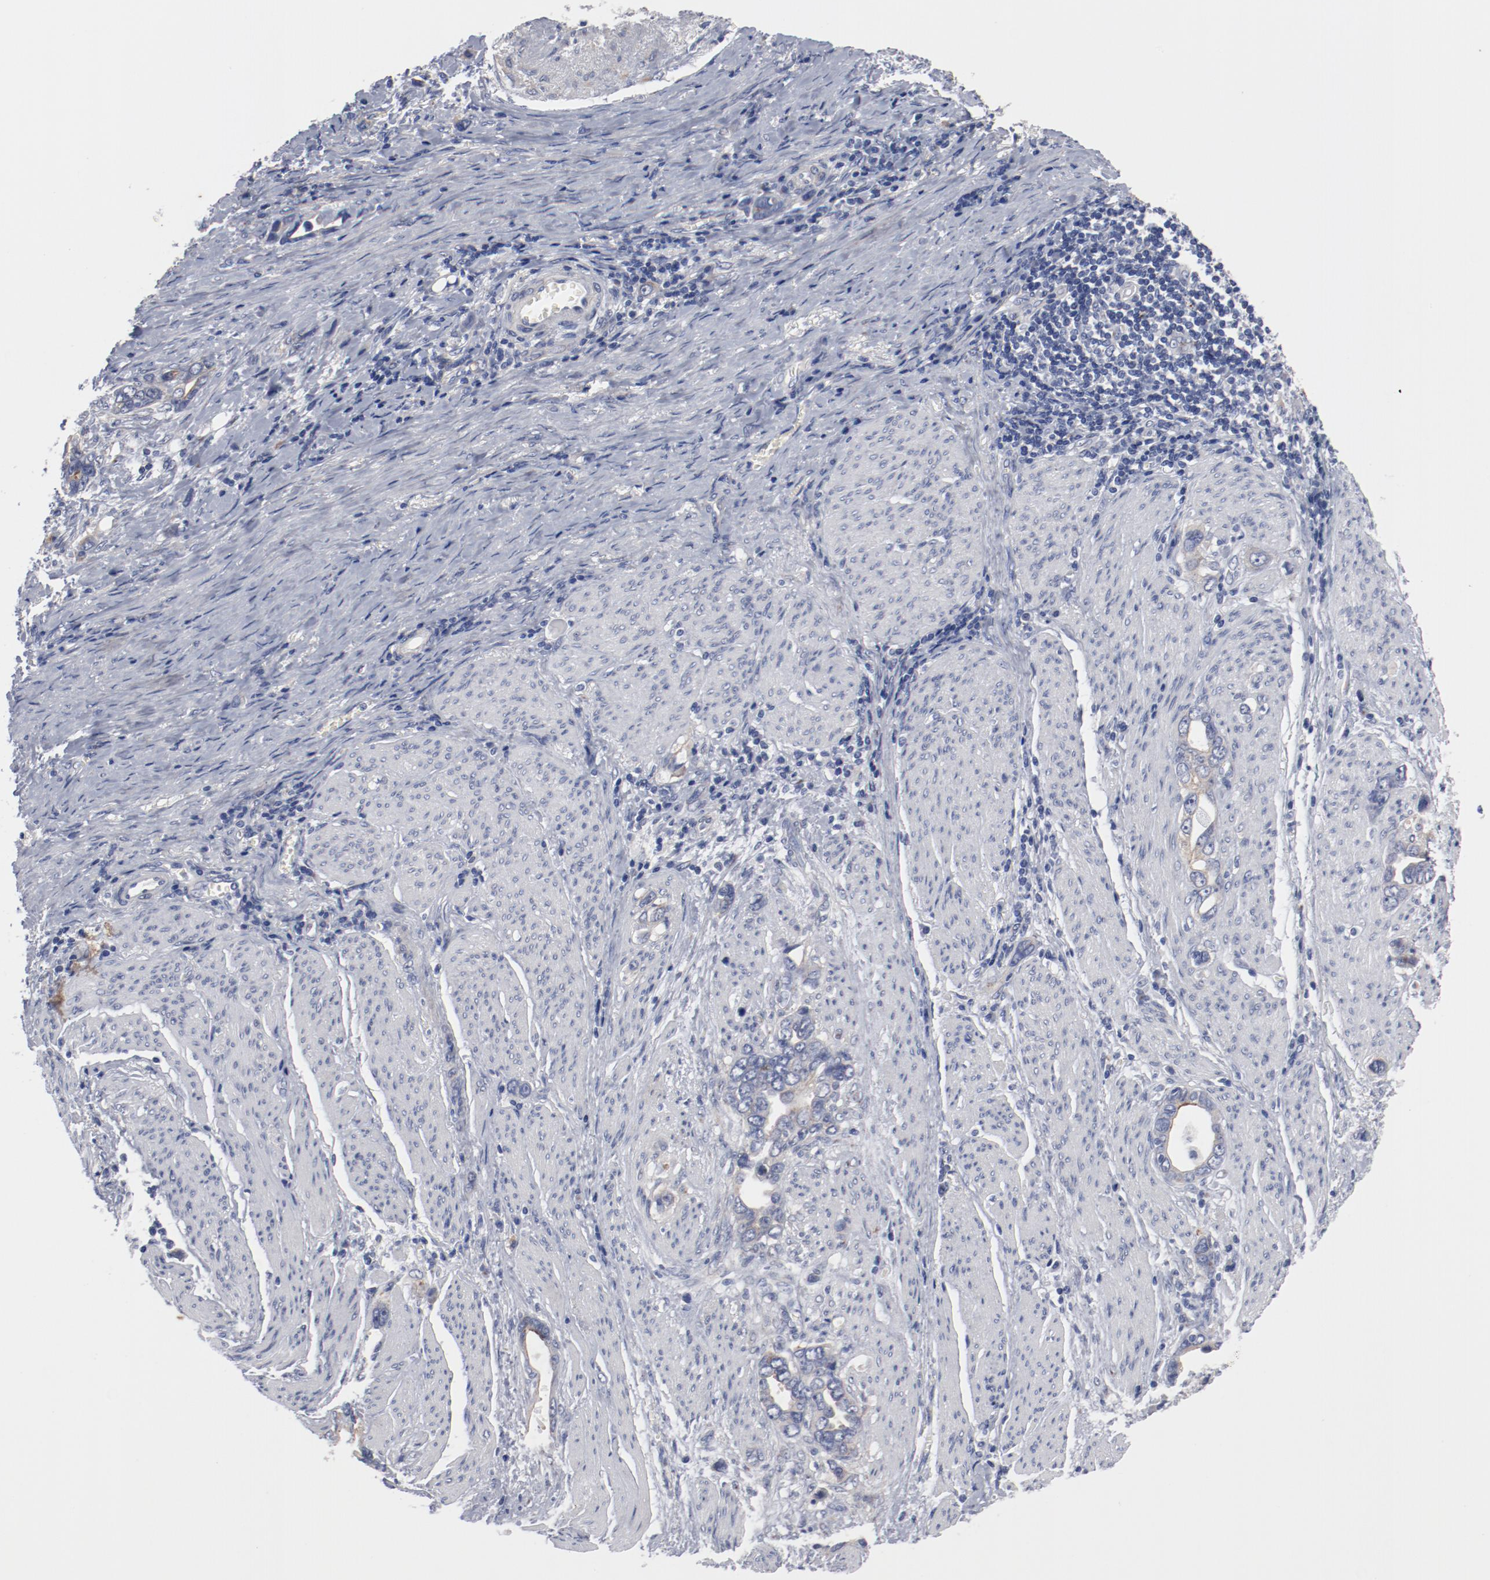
{"staining": {"intensity": "weak", "quantity": "25%-75%", "location": "cytoplasmic/membranous"}, "tissue": "stomach cancer", "cell_type": "Tumor cells", "image_type": "cancer", "snomed": [{"axis": "morphology", "description": "Adenocarcinoma, NOS"}, {"axis": "topography", "description": "Stomach"}], "caption": "Human stomach adenocarcinoma stained with a brown dye reveals weak cytoplasmic/membranous positive expression in about 25%-75% of tumor cells.", "gene": "GPR143", "patient": {"sex": "male", "age": 78}}